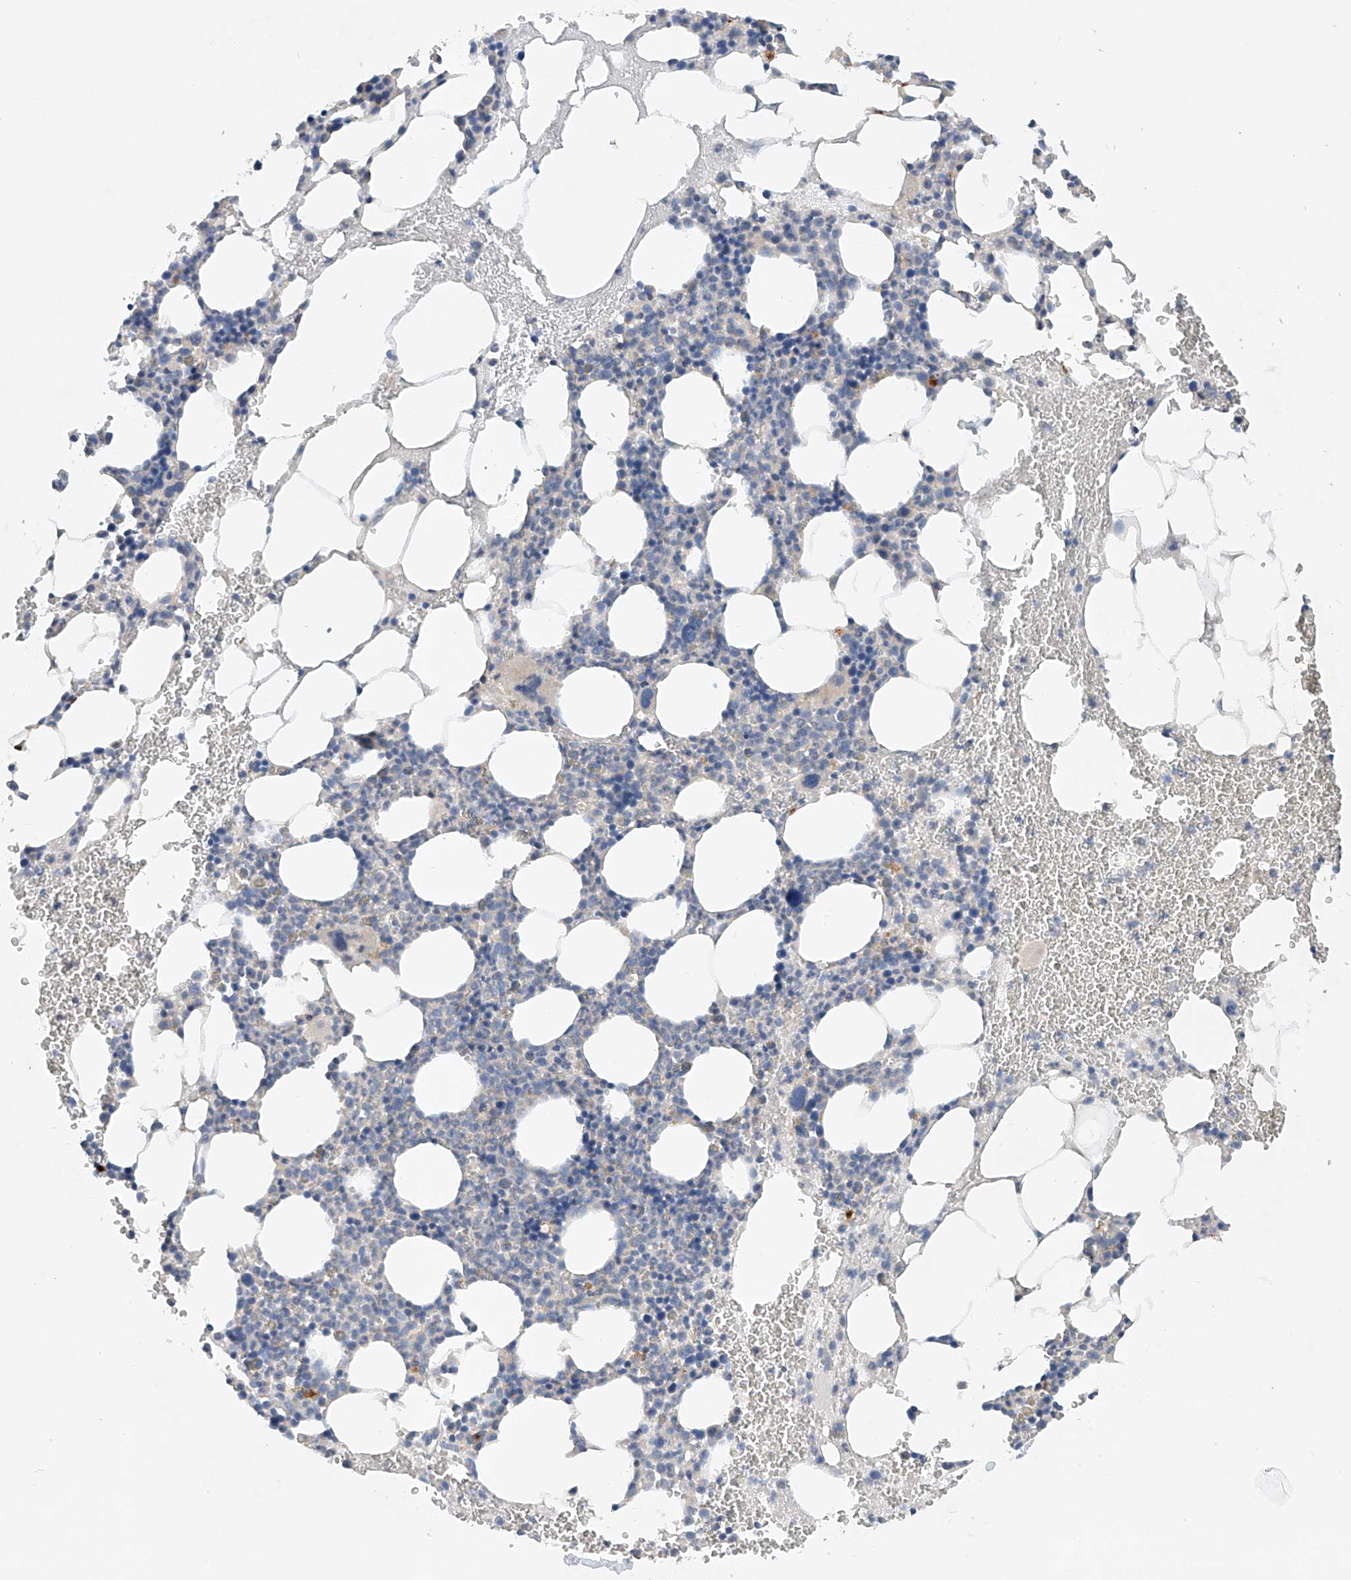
{"staining": {"intensity": "weak", "quantity": "<25%", "location": "cytoplasmic/membranous"}, "tissue": "bone marrow", "cell_type": "Hematopoietic cells", "image_type": "normal", "snomed": [{"axis": "morphology", "description": "Normal tissue, NOS"}, {"axis": "morphology", "description": "Inflammation, NOS"}, {"axis": "topography", "description": "Bone marrow"}], "caption": "This histopathology image is of normal bone marrow stained with IHC to label a protein in brown with the nuclei are counter-stained blue. There is no positivity in hematopoietic cells.", "gene": "GPC4", "patient": {"sex": "female", "age": 78}}